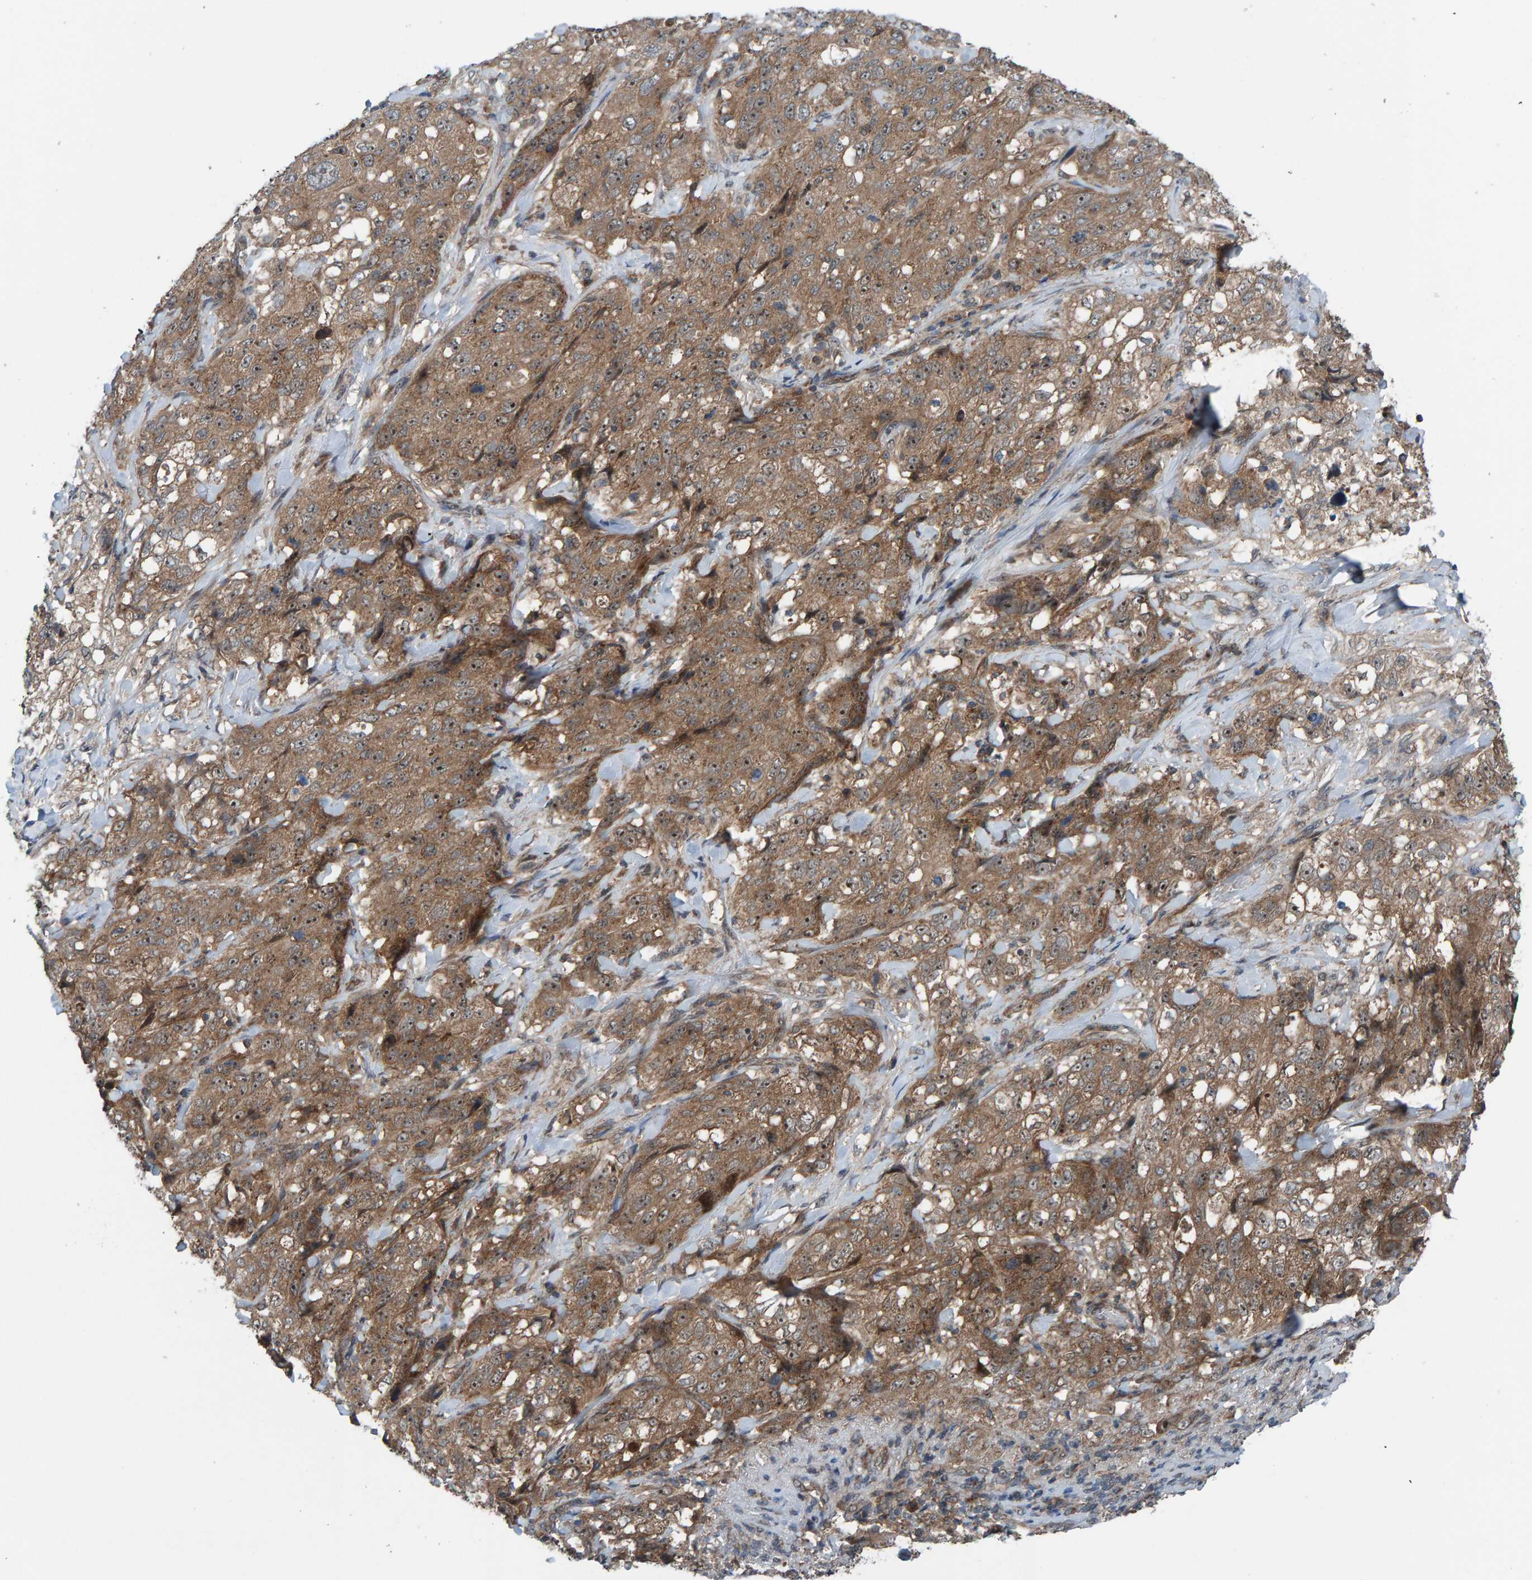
{"staining": {"intensity": "moderate", "quantity": ">75%", "location": "cytoplasmic/membranous"}, "tissue": "stomach cancer", "cell_type": "Tumor cells", "image_type": "cancer", "snomed": [{"axis": "morphology", "description": "Adenocarcinoma, NOS"}, {"axis": "topography", "description": "Stomach"}], "caption": "Stomach adenocarcinoma stained with a brown dye demonstrates moderate cytoplasmic/membranous positive positivity in approximately >75% of tumor cells.", "gene": "CUEDC1", "patient": {"sex": "male", "age": 48}}